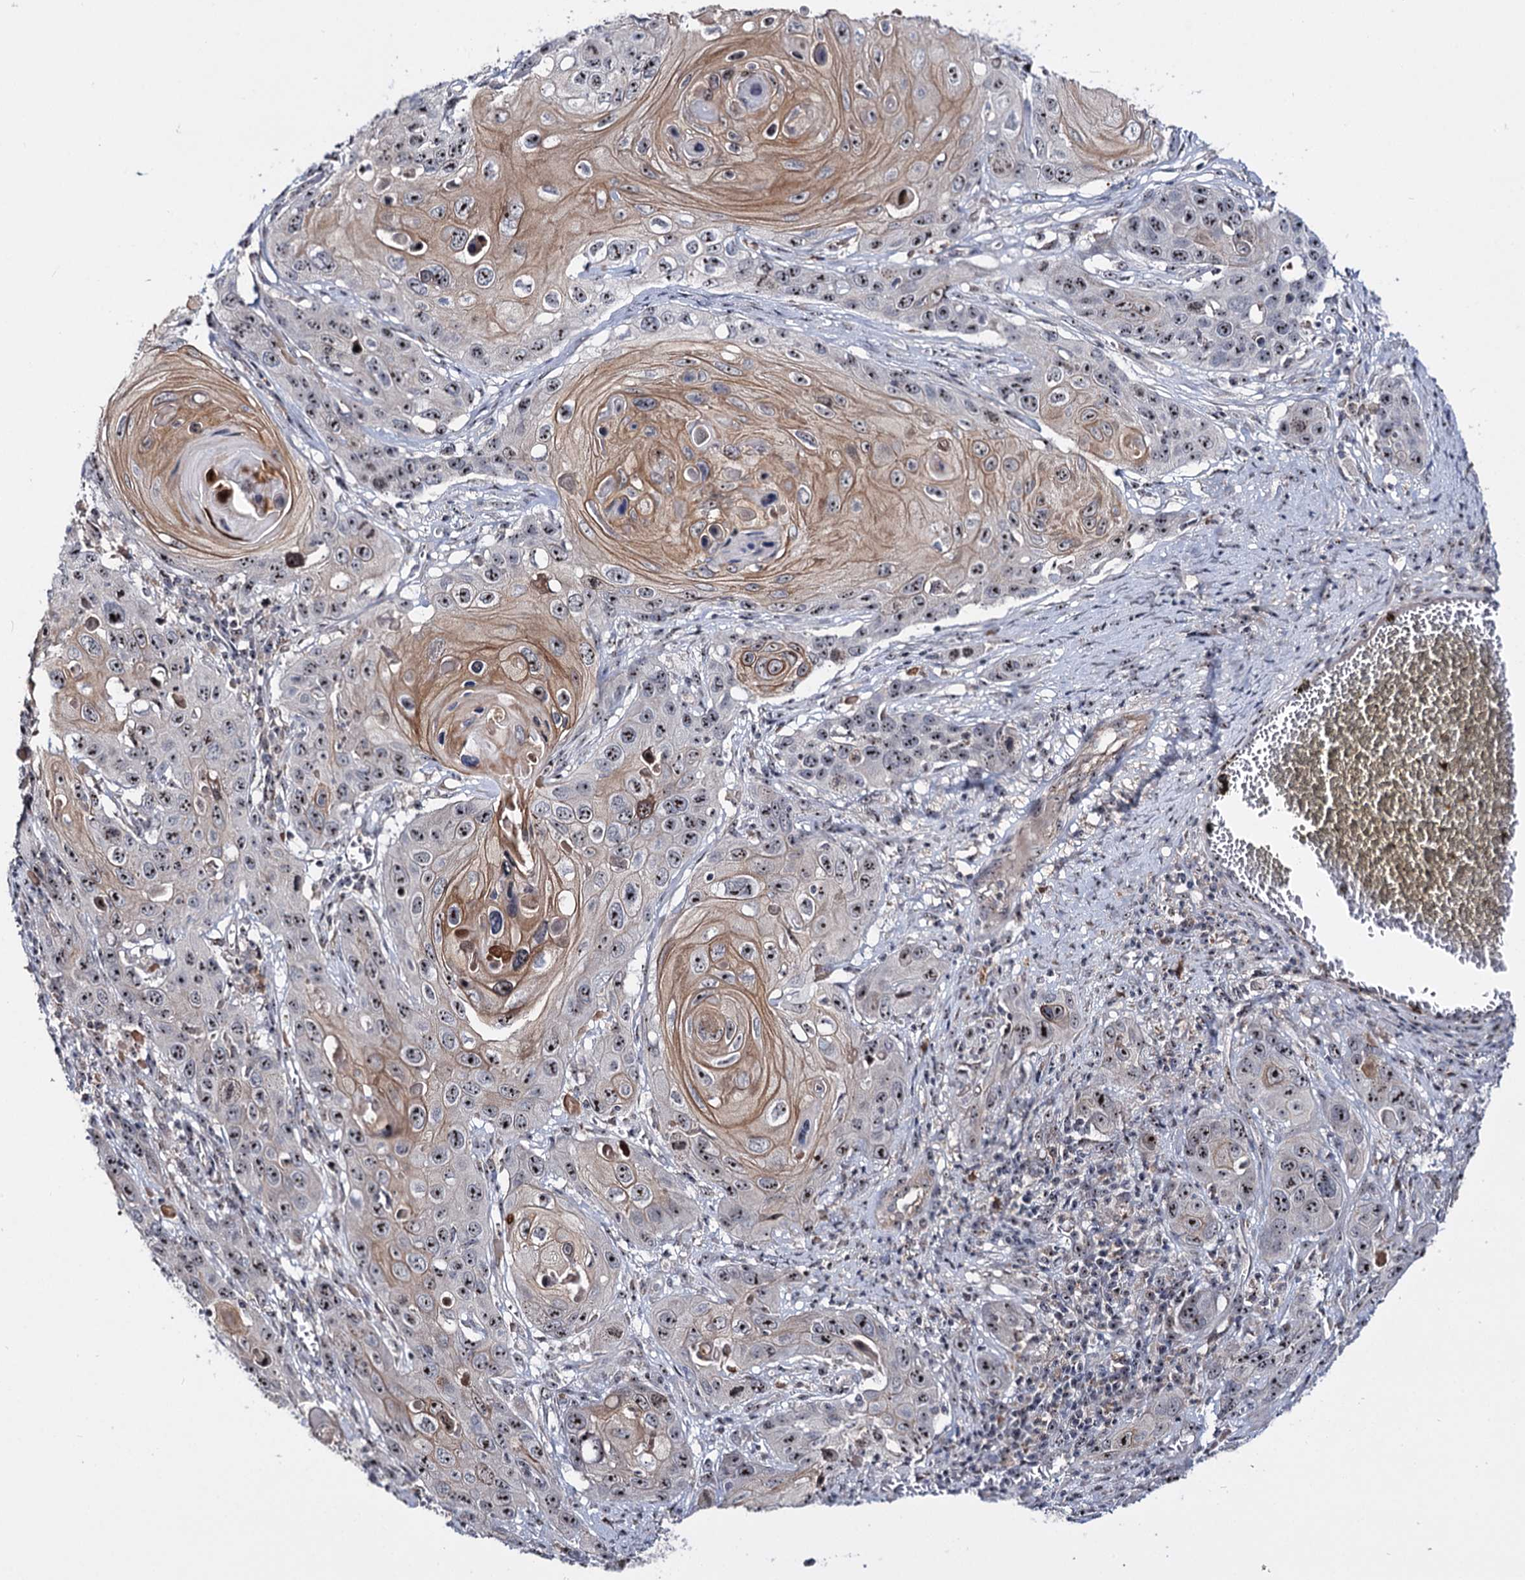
{"staining": {"intensity": "moderate", "quantity": ">75%", "location": "nuclear"}, "tissue": "skin cancer", "cell_type": "Tumor cells", "image_type": "cancer", "snomed": [{"axis": "morphology", "description": "Squamous cell carcinoma, NOS"}, {"axis": "topography", "description": "Skin"}], "caption": "Immunohistochemistry (IHC) histopathology image of neoplastic tissue: human skin cancer stained using IHC demonstrates medium levels of moderate protein expression localized specifically in the nuclear of tumor cells, appearing as a nuclear brown color.", "gene": "SUPT20H", "patient": {"sex": "male", "age": 55}}